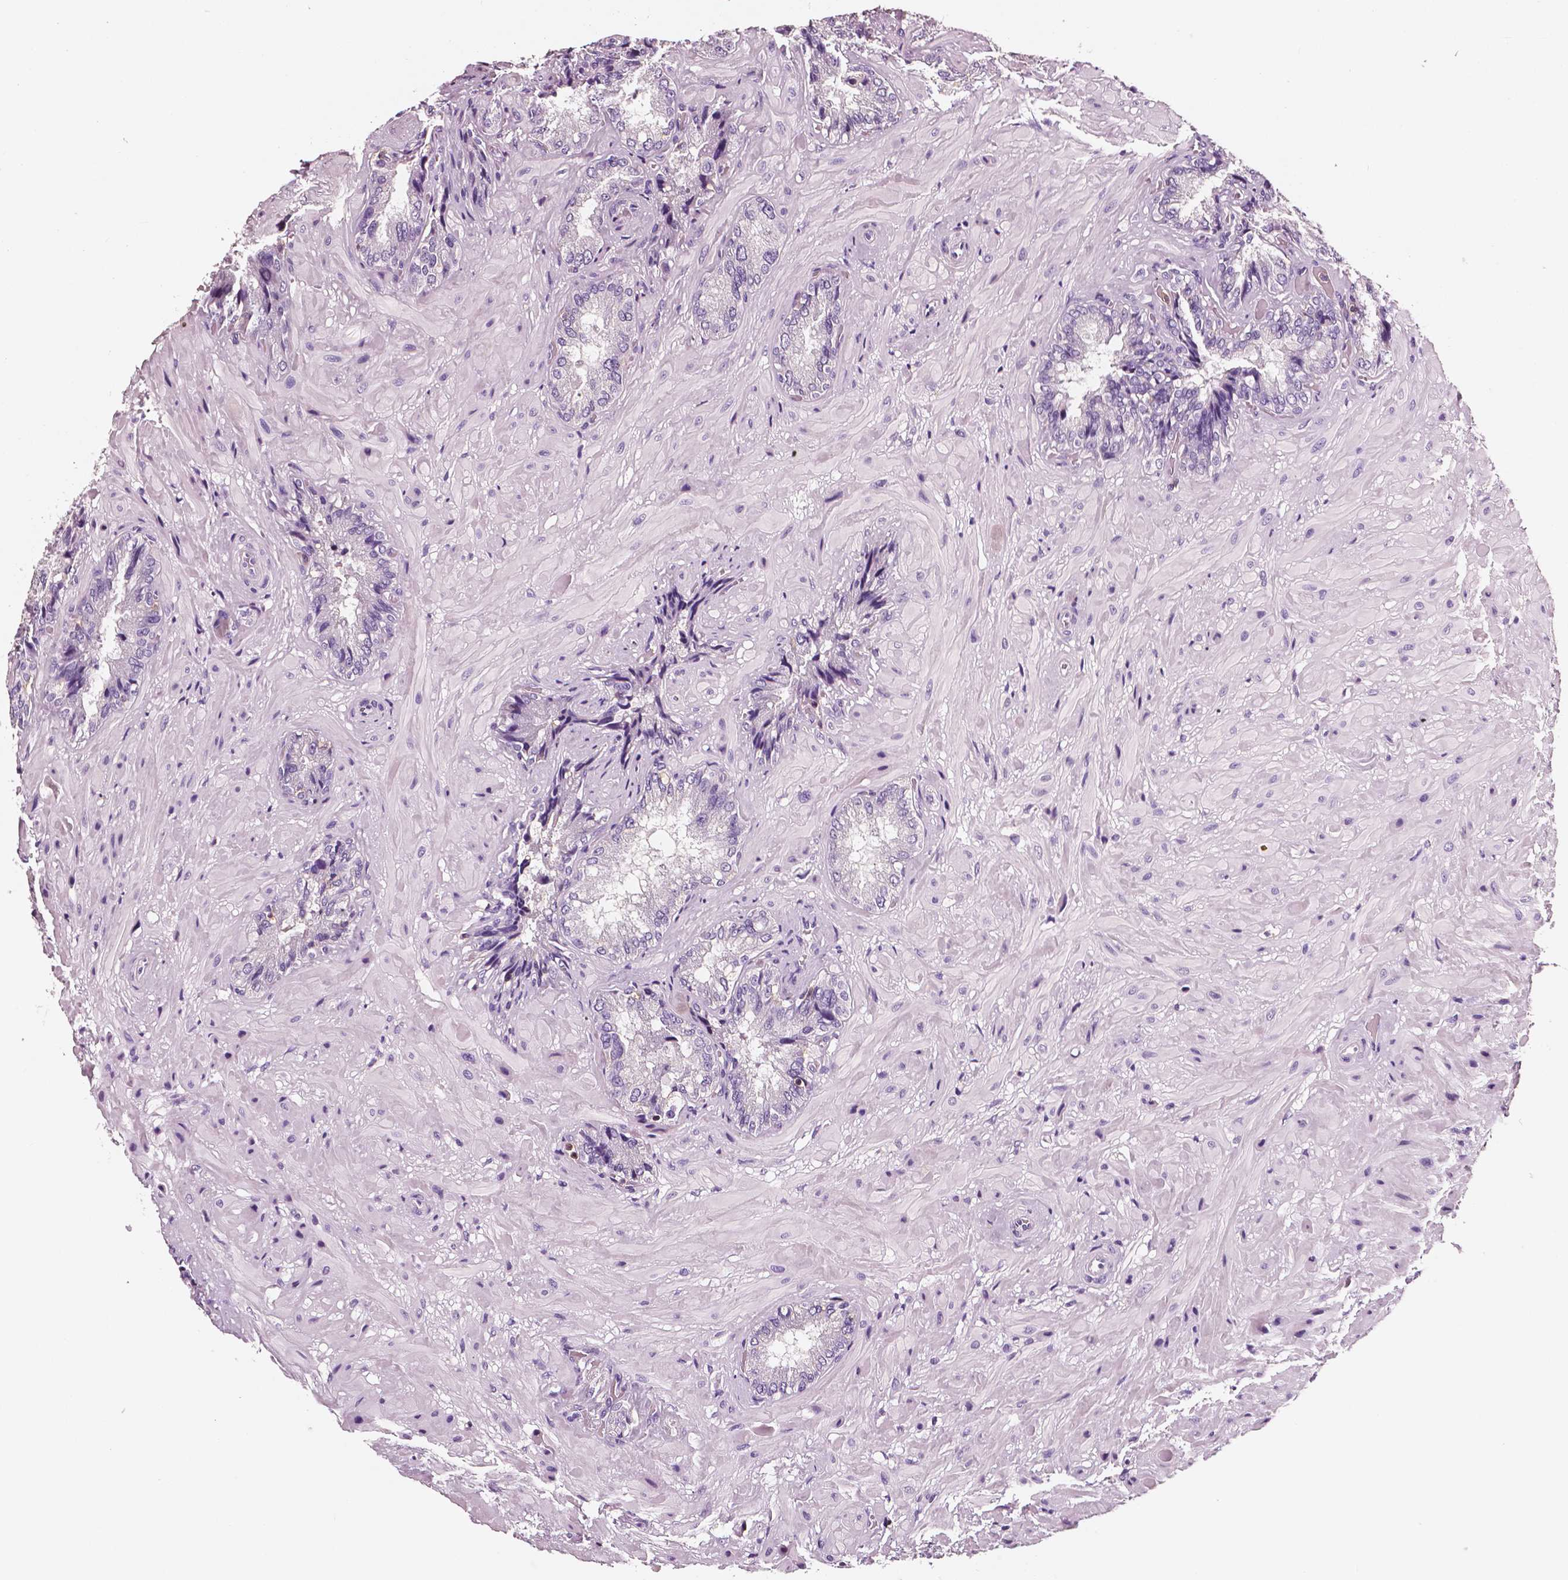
{"staining": {"intensity": "negative", "quantity": "none", "location": "none"}, "tissue": "seminal vesicle", "cell_type": "Glandular cells", "image_type": "normal", "snomed": [{"axis": "morphology", "description": "Normal tissue, NOS"}, {"axis": "topography", "description": "Seminal veicle"}], "caption": "This micrograph is of normal seminal vesicle stained with immunohistochemistry to label a protein in brown with the nuclei are counter-stained blue. There is no positivity in glandular cells. Nuclei are stained in blue.", "gene": "PTPRC", "patient": {"sex": "male", "age": 57}}